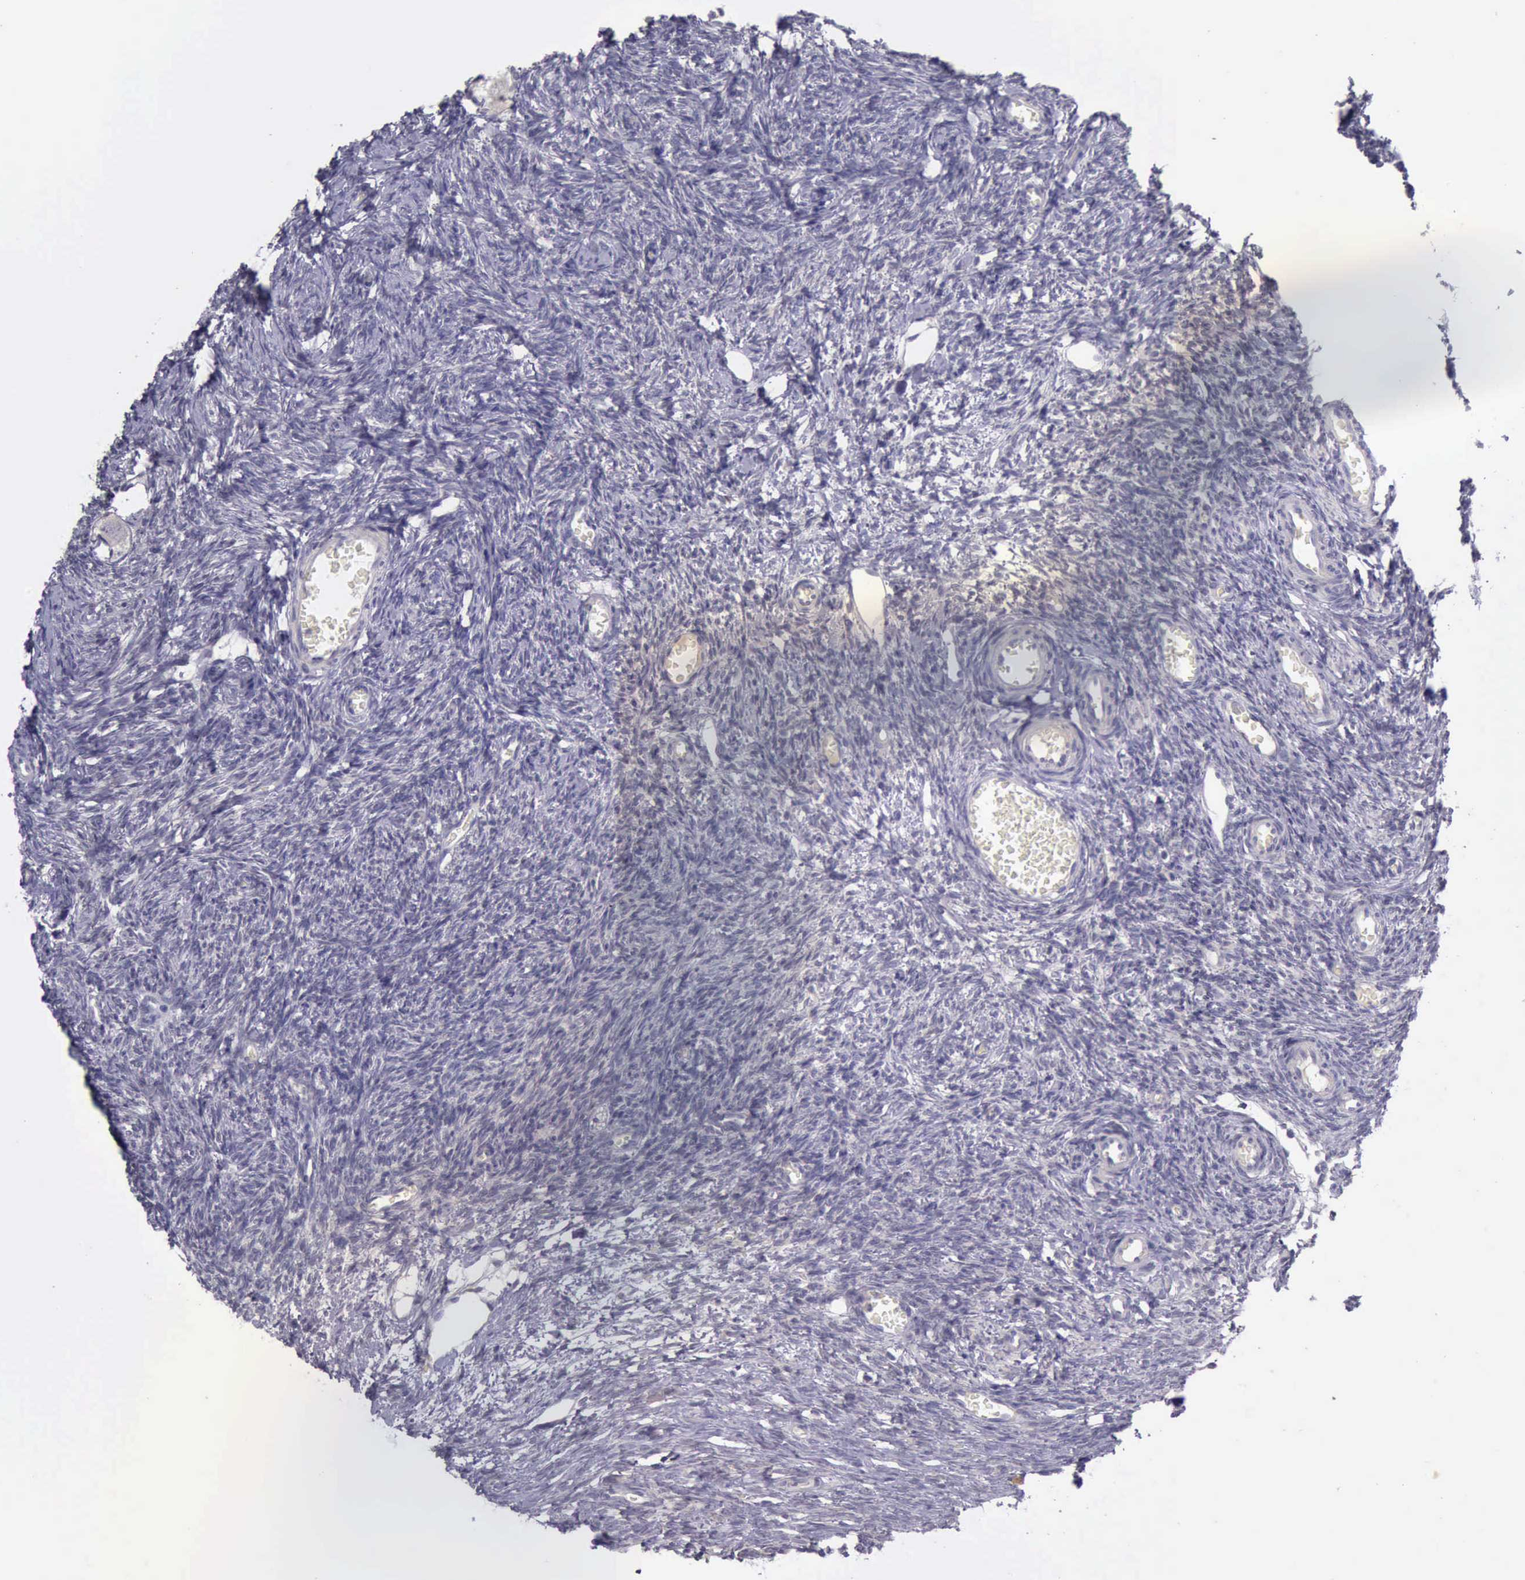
{"staining": {"intensity": "negative", "quantity": "none", "location": "none"}, "tissue": "ovary", "cell_type": "Follicle cells", "image_type": "normal", "snomed": [{"axis": "morphology", "description": "Normal tissue, NOS"}, {"axis": "topography", "description": "Ovary"}], "caption": "There is no significant expression in follicle cells of ovary. (DAB (3,3'-diaminobenzidine) immunohistochemistry, high magnification).", "gene": "ARNT2", "patient": {"sex": "female", "age": 27}}